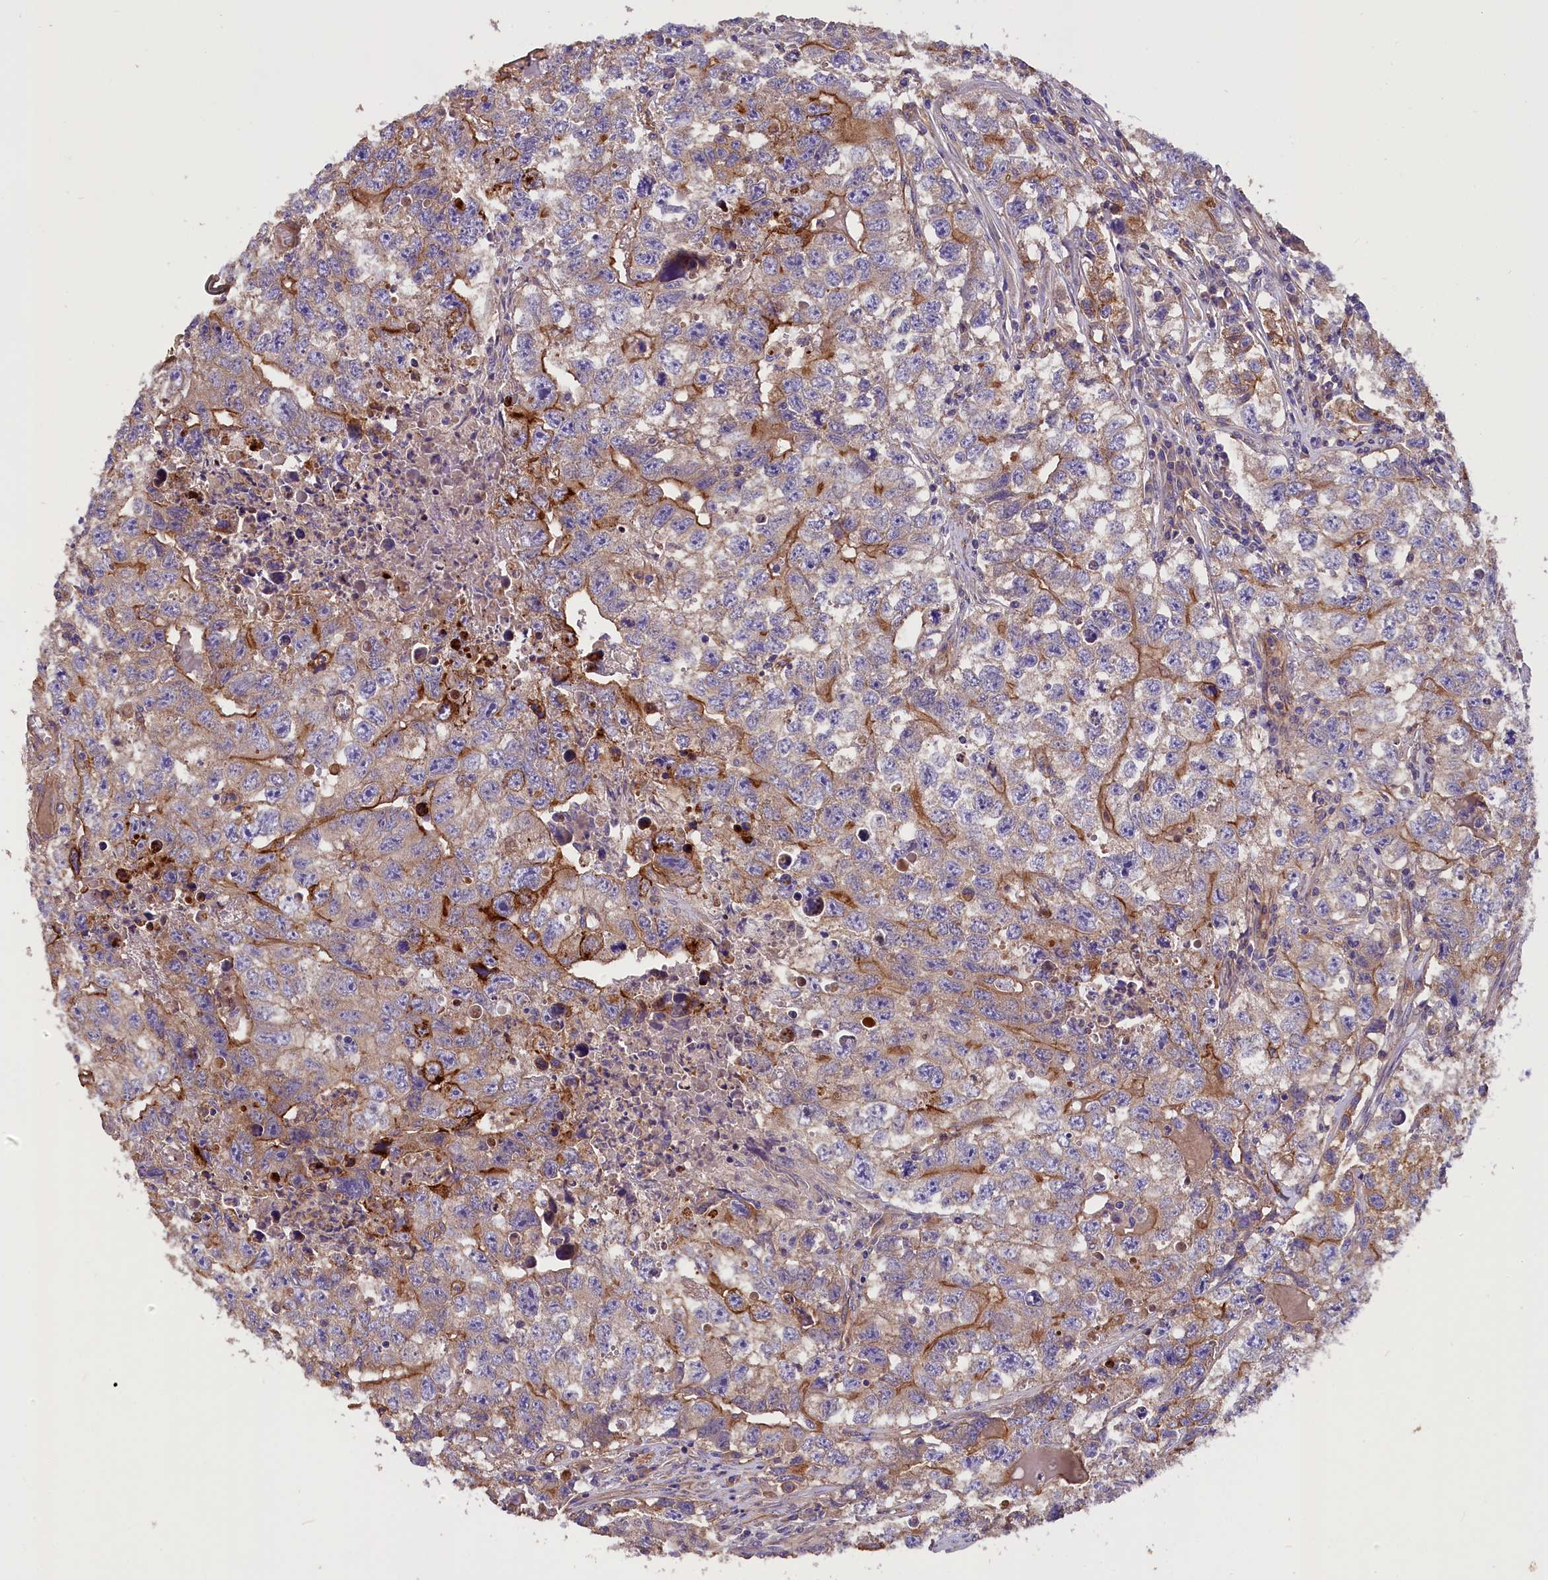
{"staining": {"intensity": "moderate", "quantity": "<25%", "location": "cytoplasmic/membranous"}, "tissue": "testis cancer", "cell_type": "Tumor cells", "image_type": "cancer", "snomed": [{"axis": "morphology", "description": "Seminoma, NOS"}, {"axis": "morphology", "description": "Carcinoma, Embryonal, NOS"}, {"axis": "topography", "description": "Testis"}], "caption": "Moderate cytoplasmic/membranous staining is appreciated in approximately <25% of tumor cells in testis embryonal carcinoma.", "gene": "ERMARD", "patient": {"sex": "male", "age": 43}}